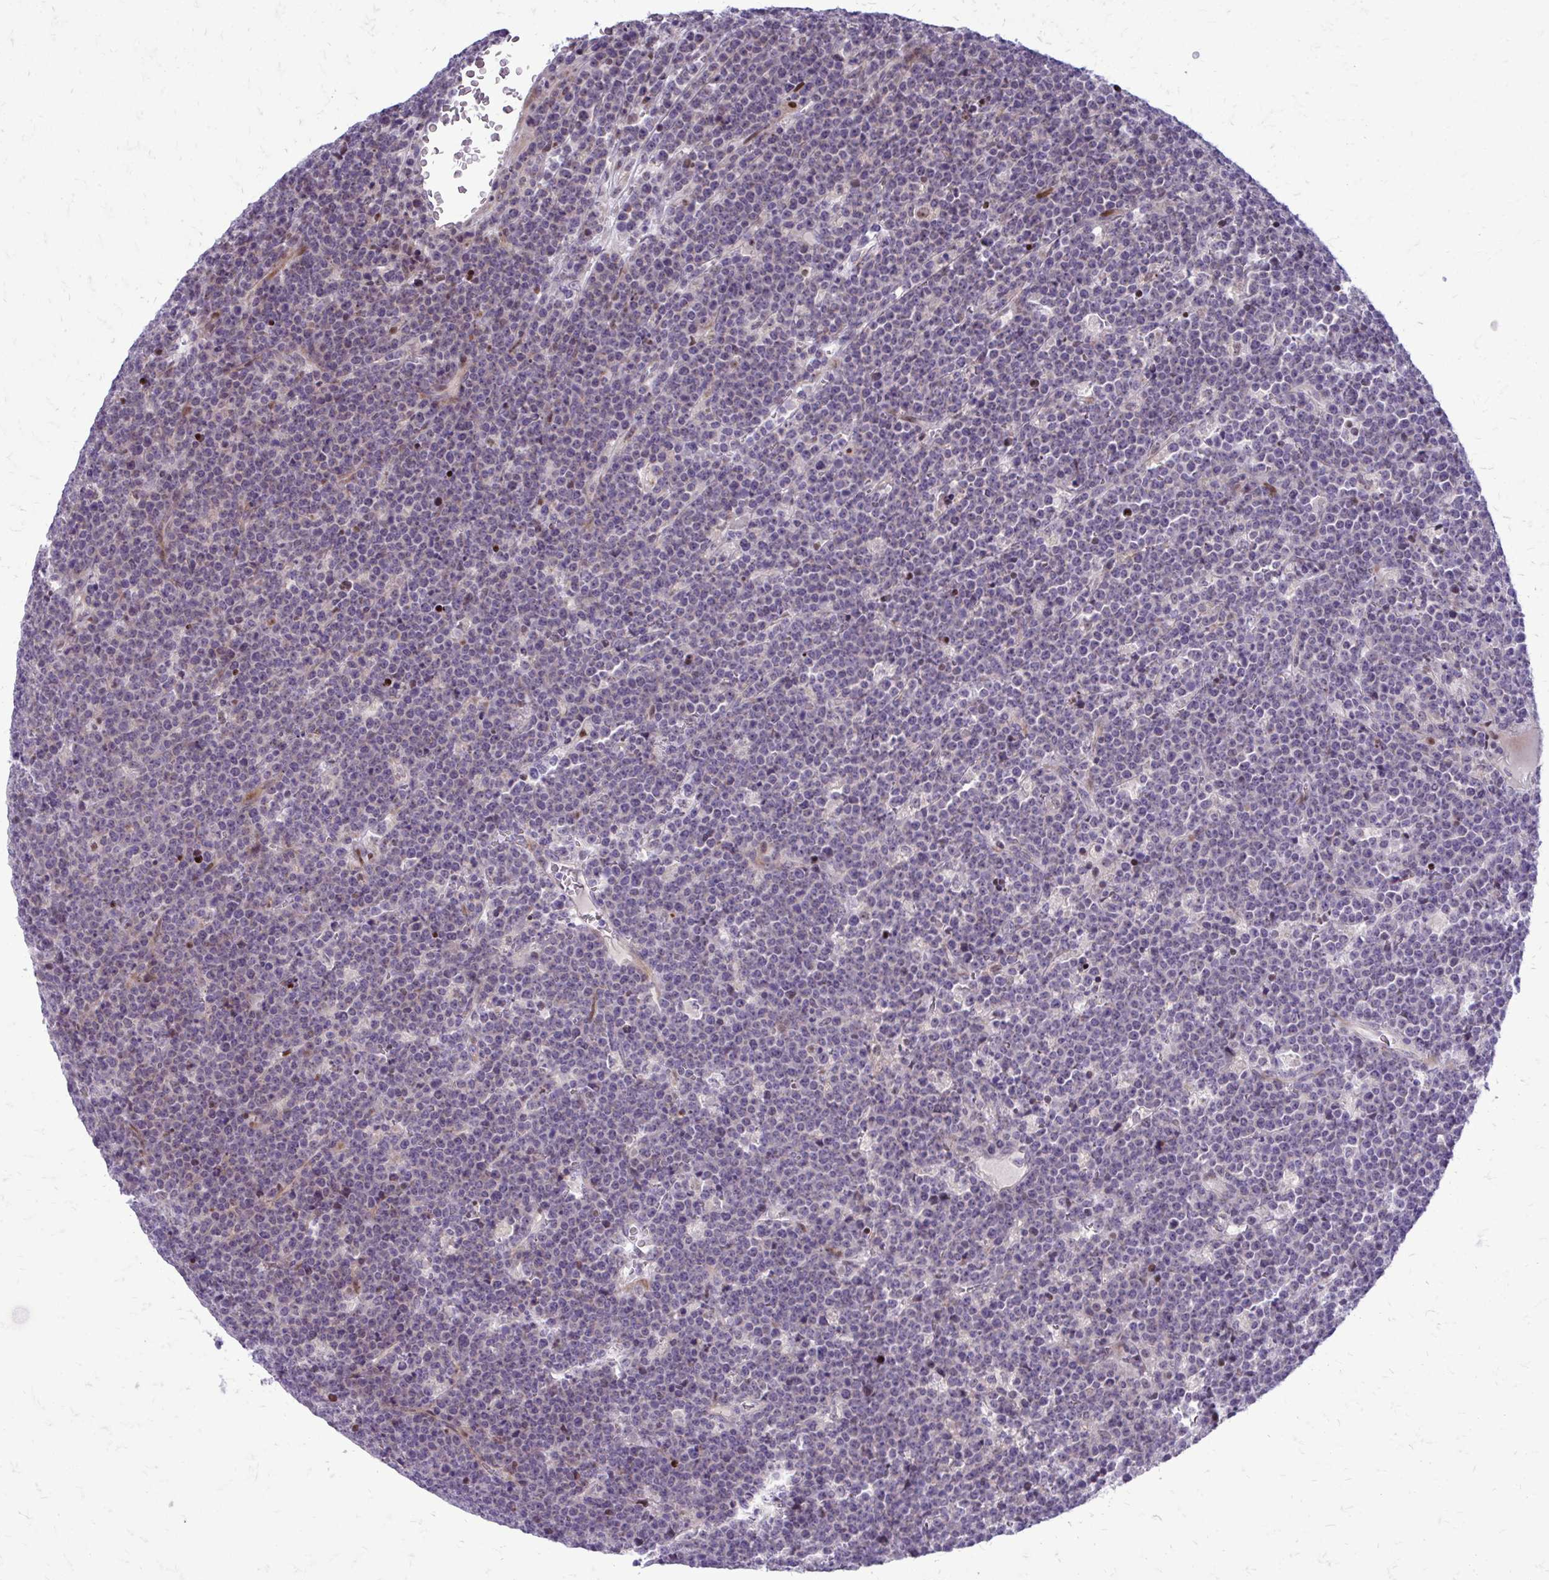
{"staining": {"intensity": "negative", "quantity": "none", "location": "none"}, "tissue": "lymphoma", "cell_type": "Tumor cells", "image_type": "cancer", "snomed": [{"axis": "morphology", "description": "Malignant lymphoma, non-Hodgkin's type, High grade"}, {"axis": "topography", "description": "Ovary"}], "caption": "An immunohistochemistry (IHC) micrograph of malignant lymphoma, non-Hodgkin's type (high-grade) is shown. There is no staining in tumor cells of malignant lymphoma, non-Hodgkin's type (high-grade).", "gene": "PPDPFL", "patient": {"sex": "female", "age": 56}}